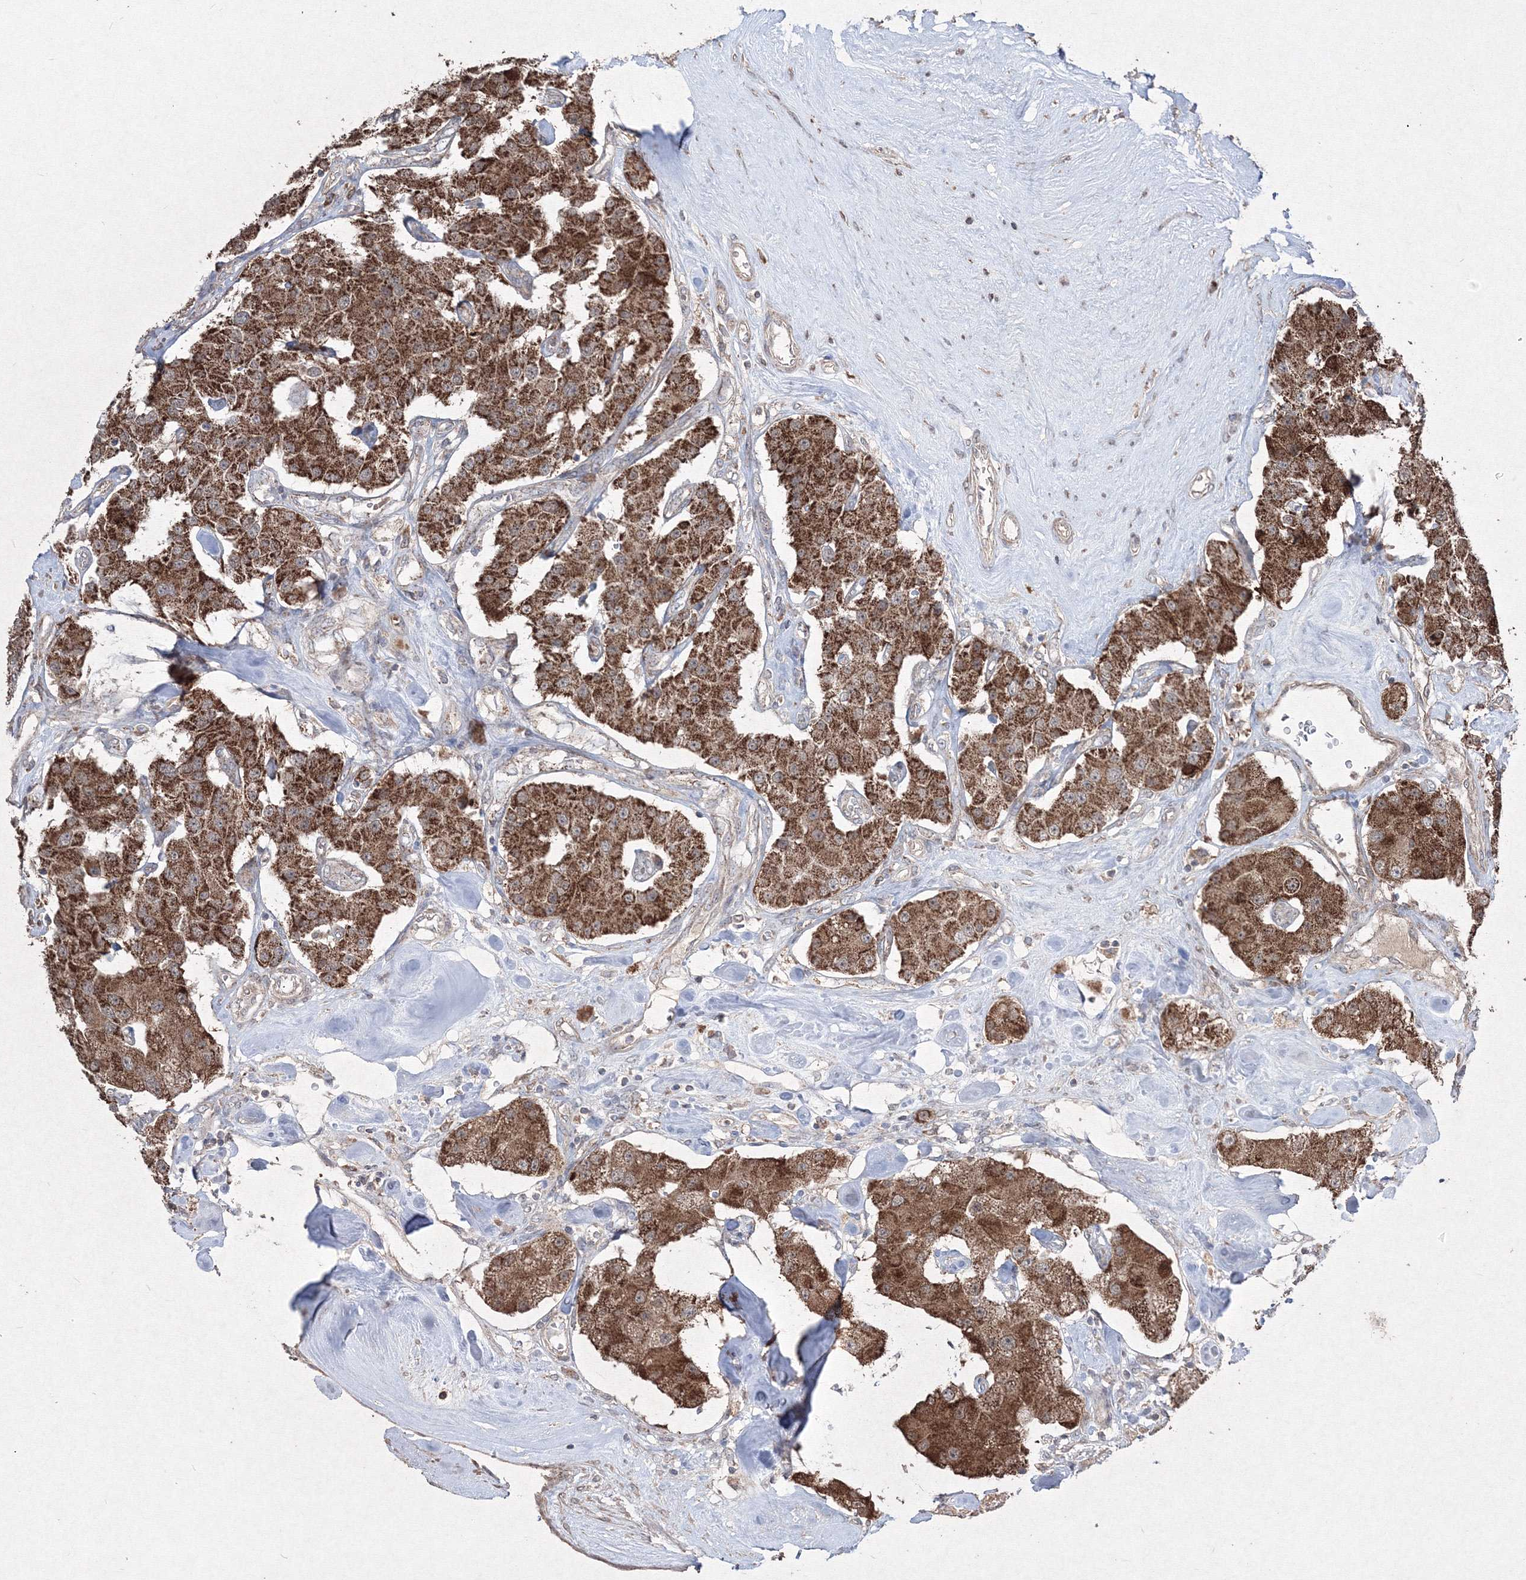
{"staining": {"intensity": "strong", "quantity": ">75%", "location": "cytoplasmic/membranous"}, "tissue": "carcinoid", "cell_type": "Tumor cells", "image_type": "cancer", "snomed": [{"axis": "morphology", "description": "Carcinoid, malignant, NOS"}, {"axis": "topography", "description": "Pancreas"}], "caption": "Strong cytoplasmic/membranous positivity for a protein is identified in about >75% of tumor cells of carcinoid (malignant) using immunohistochemistry (IHC).", "gene": "GRSF1", "patient": {"sex": "male", "age": 41}}